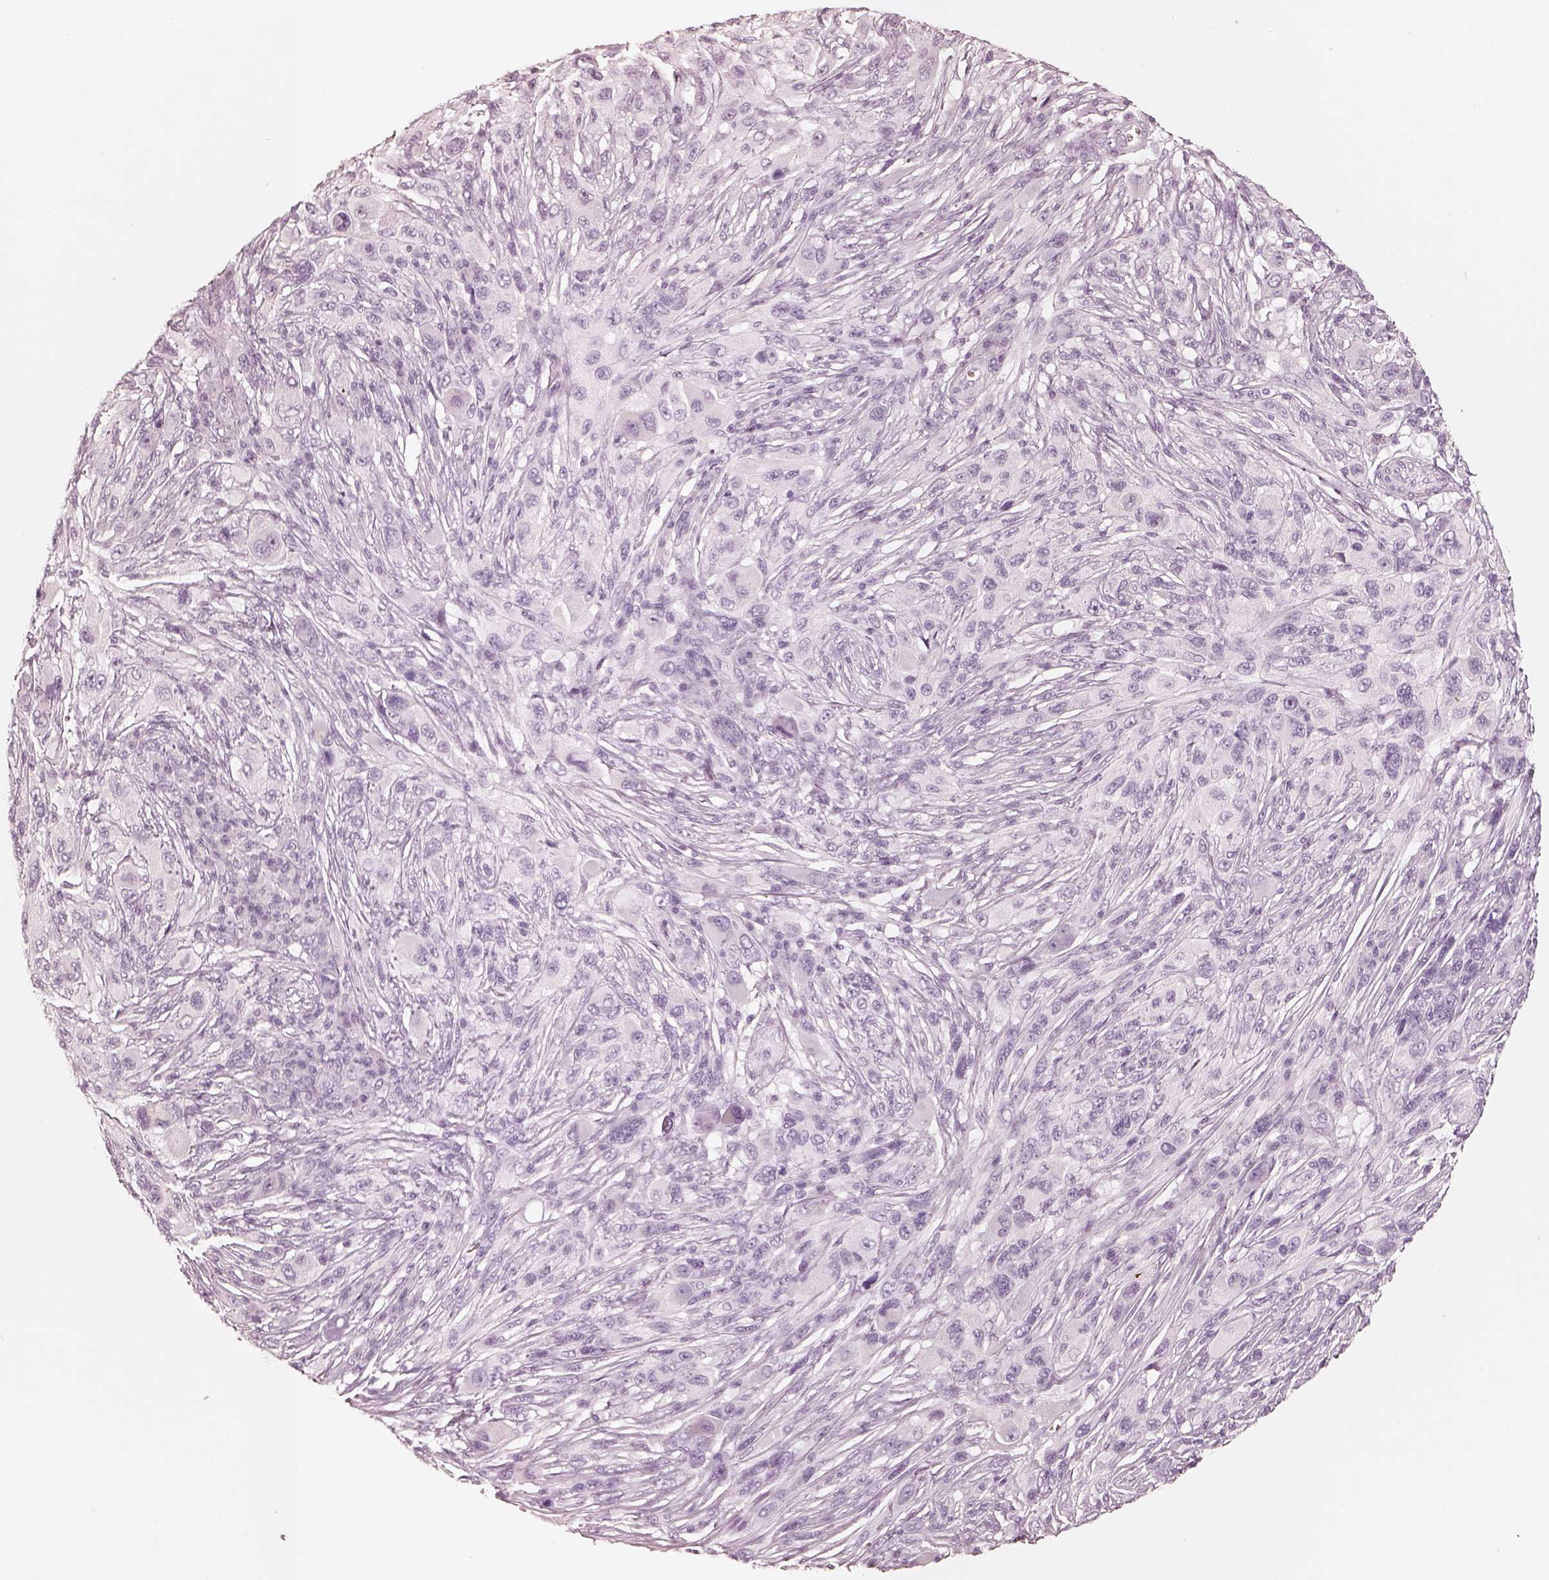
{"staining": {"intensity": "negative", "quantity": "none", "location": "none"}, "tissue": "melanoma", "cell_type": "Tumor cells", "image_type": "cancer", "snomed": [{"axis": "morphology", "description": "Malignant melanoma, NOS"}, {"axis": "topography", "description": "Skin"}], "caption": "The micrograph shows no staining of tumor cells in malignant melanoma. (DAB (3,3'-diaminobenzidine) immunohistochemistry, high magnification).", "gene": "KRT72", "patient": {"sex": "male", "age": 53}}